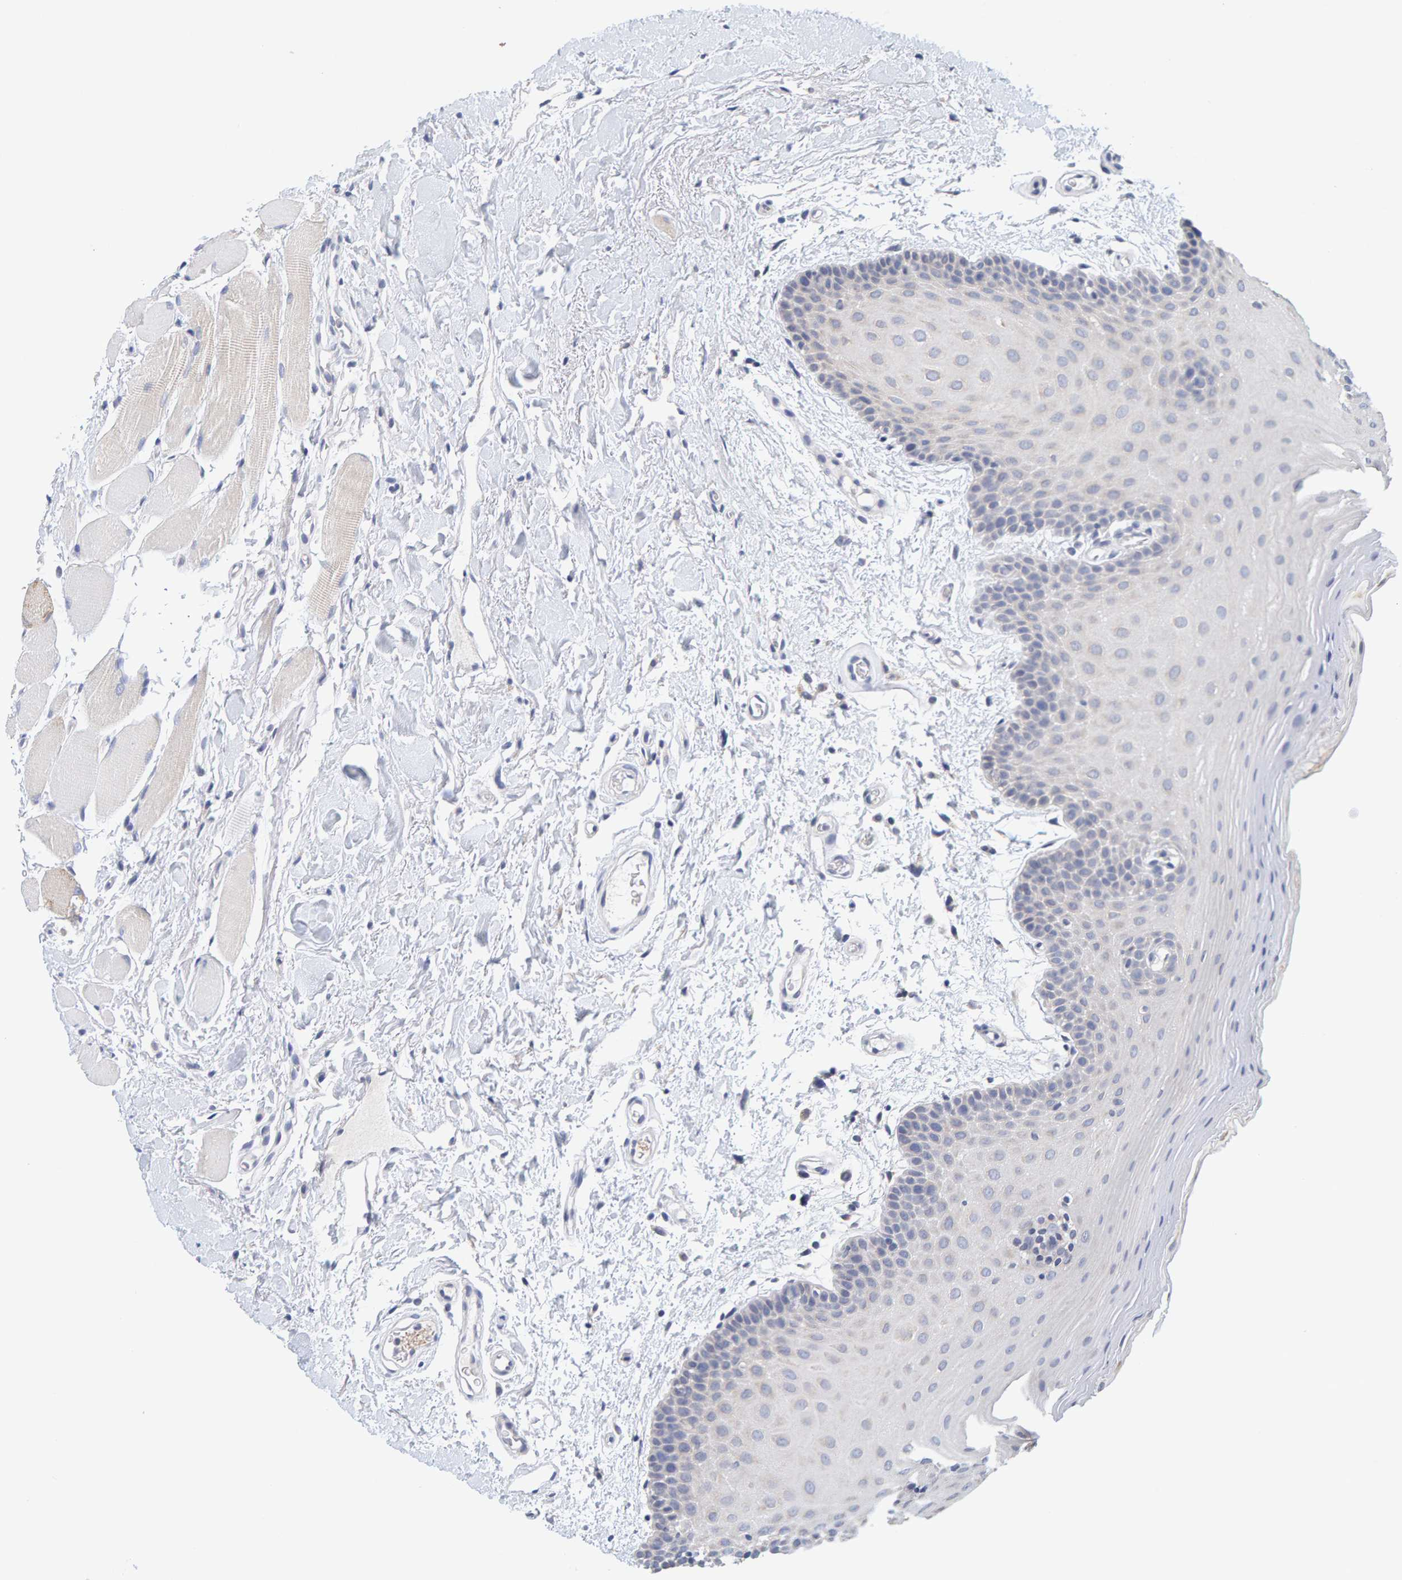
{"staining": {"intensity": "negative", "quantity": "none", "location": "none"}, "tissue": "oral mucosa", "cell_type": "Squamous epithelial cells", "image_type": "normal", "snomed": [{"axis": "morphology", "description": "Normal tissue, NOS"}, {"axis": "topography", "description": "Oral tissue"}], "caption": "IHC image of benign human oral mucosa stained for a protein (brown), which reveals no staining in squamous epithelial cells.", "gene": "SGPL1", "patient": {"sex": "male", "age": 62}}